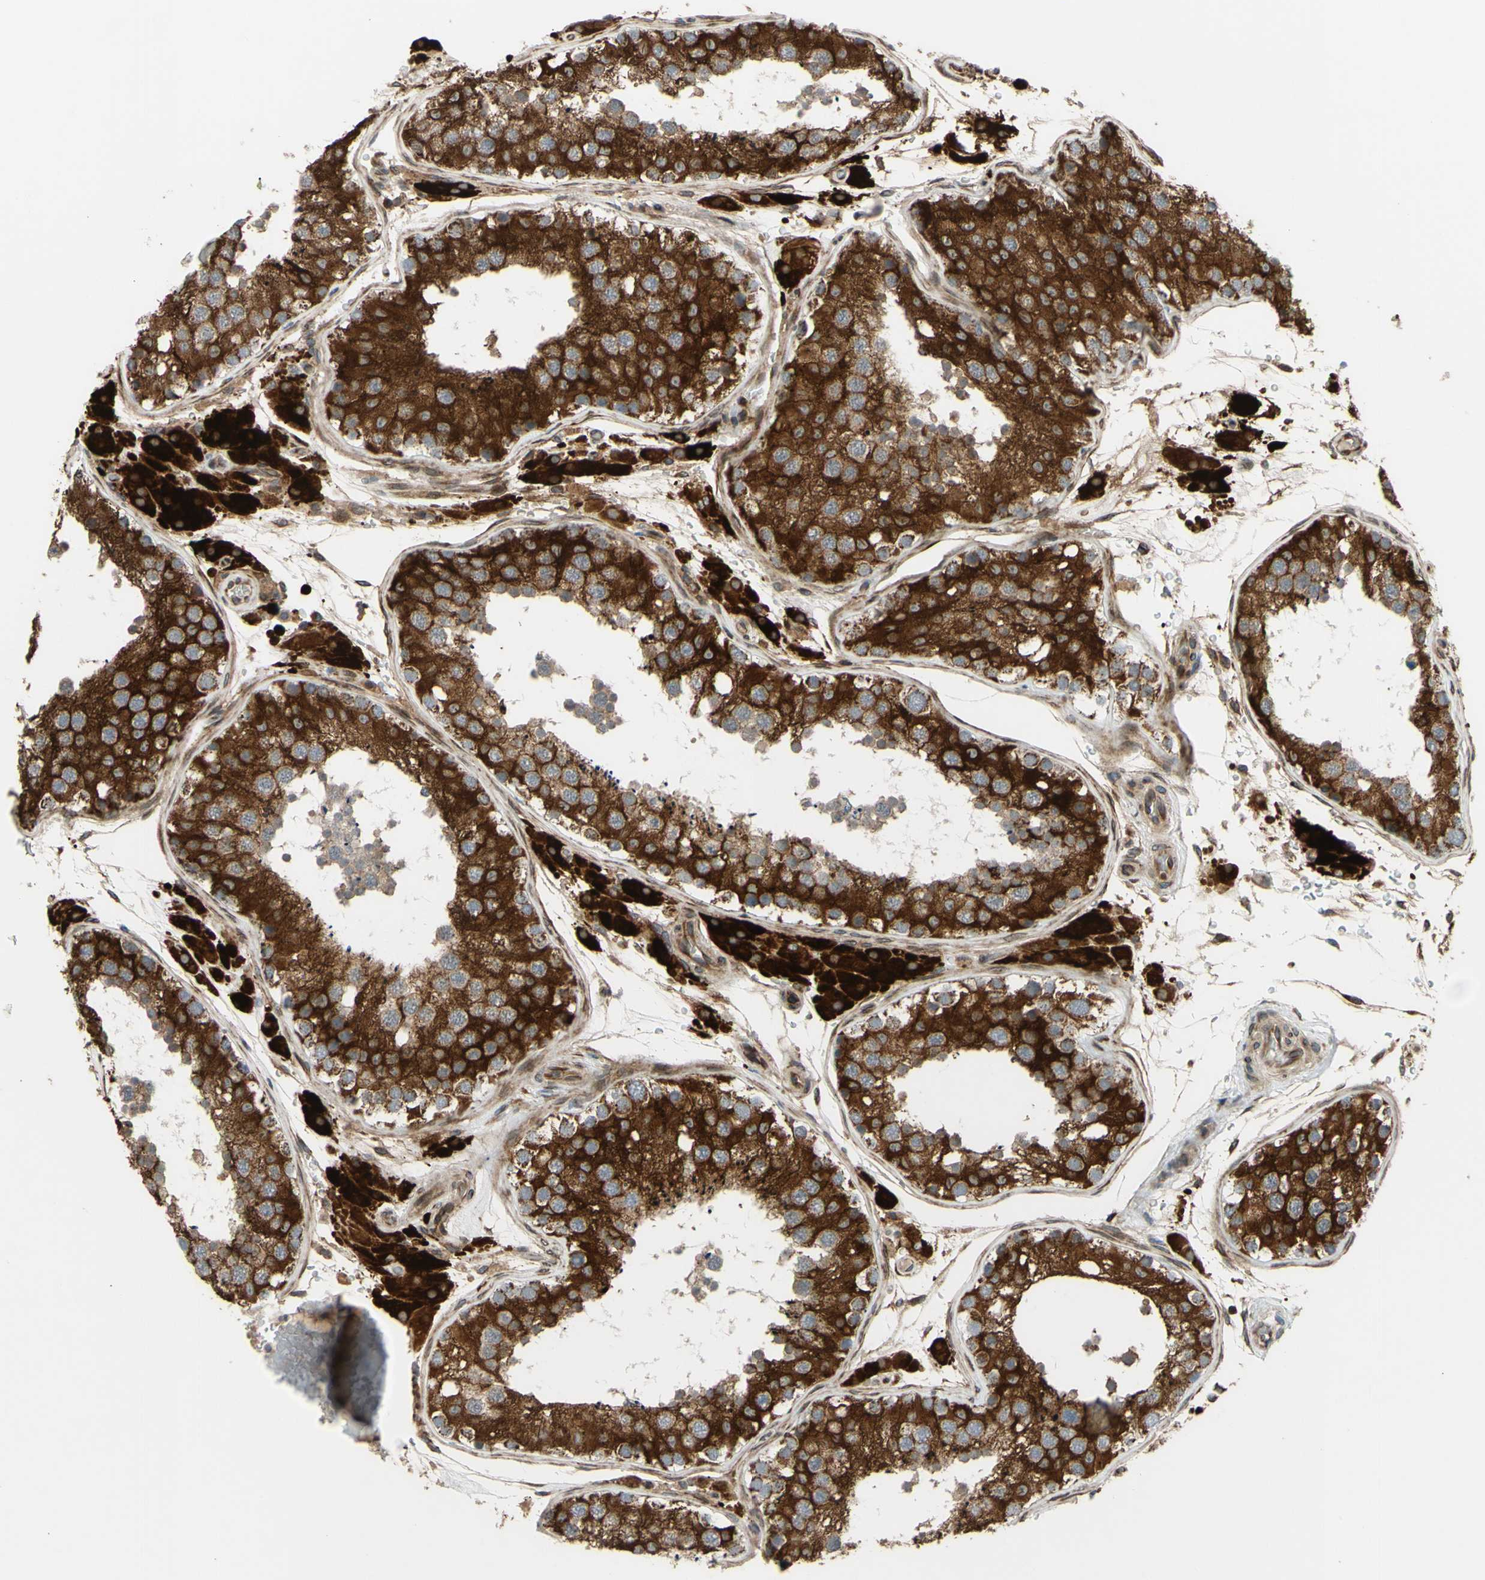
{"staining": {"intensity": "strong", "quantity": ">75%", "location": "cytoplasmic/membranous"}, "tissue": "testis", "cell_type": "Cells in seminiferous ducts", "image_type": "normal", "snomed": [{"axis": "morphology", "description": "Normal tissue, NOS"}, {"axis": "topography", "description": "Testis"}, {"axis": "topography", "description": "Epididymis"}], "caption": "Normal testis exhibits strong cytoplasmic/membranous staining in about >75% of cells in seminiferous ducts The protein of interest is stained brown, and the nuclei are stained in blue (DAB (3,3'-diaminobenzidine) IHC with brightfield microscopy, high magnification)..", "gene": "PRAF2", "patient": {"sex": "male", "age": 26}}